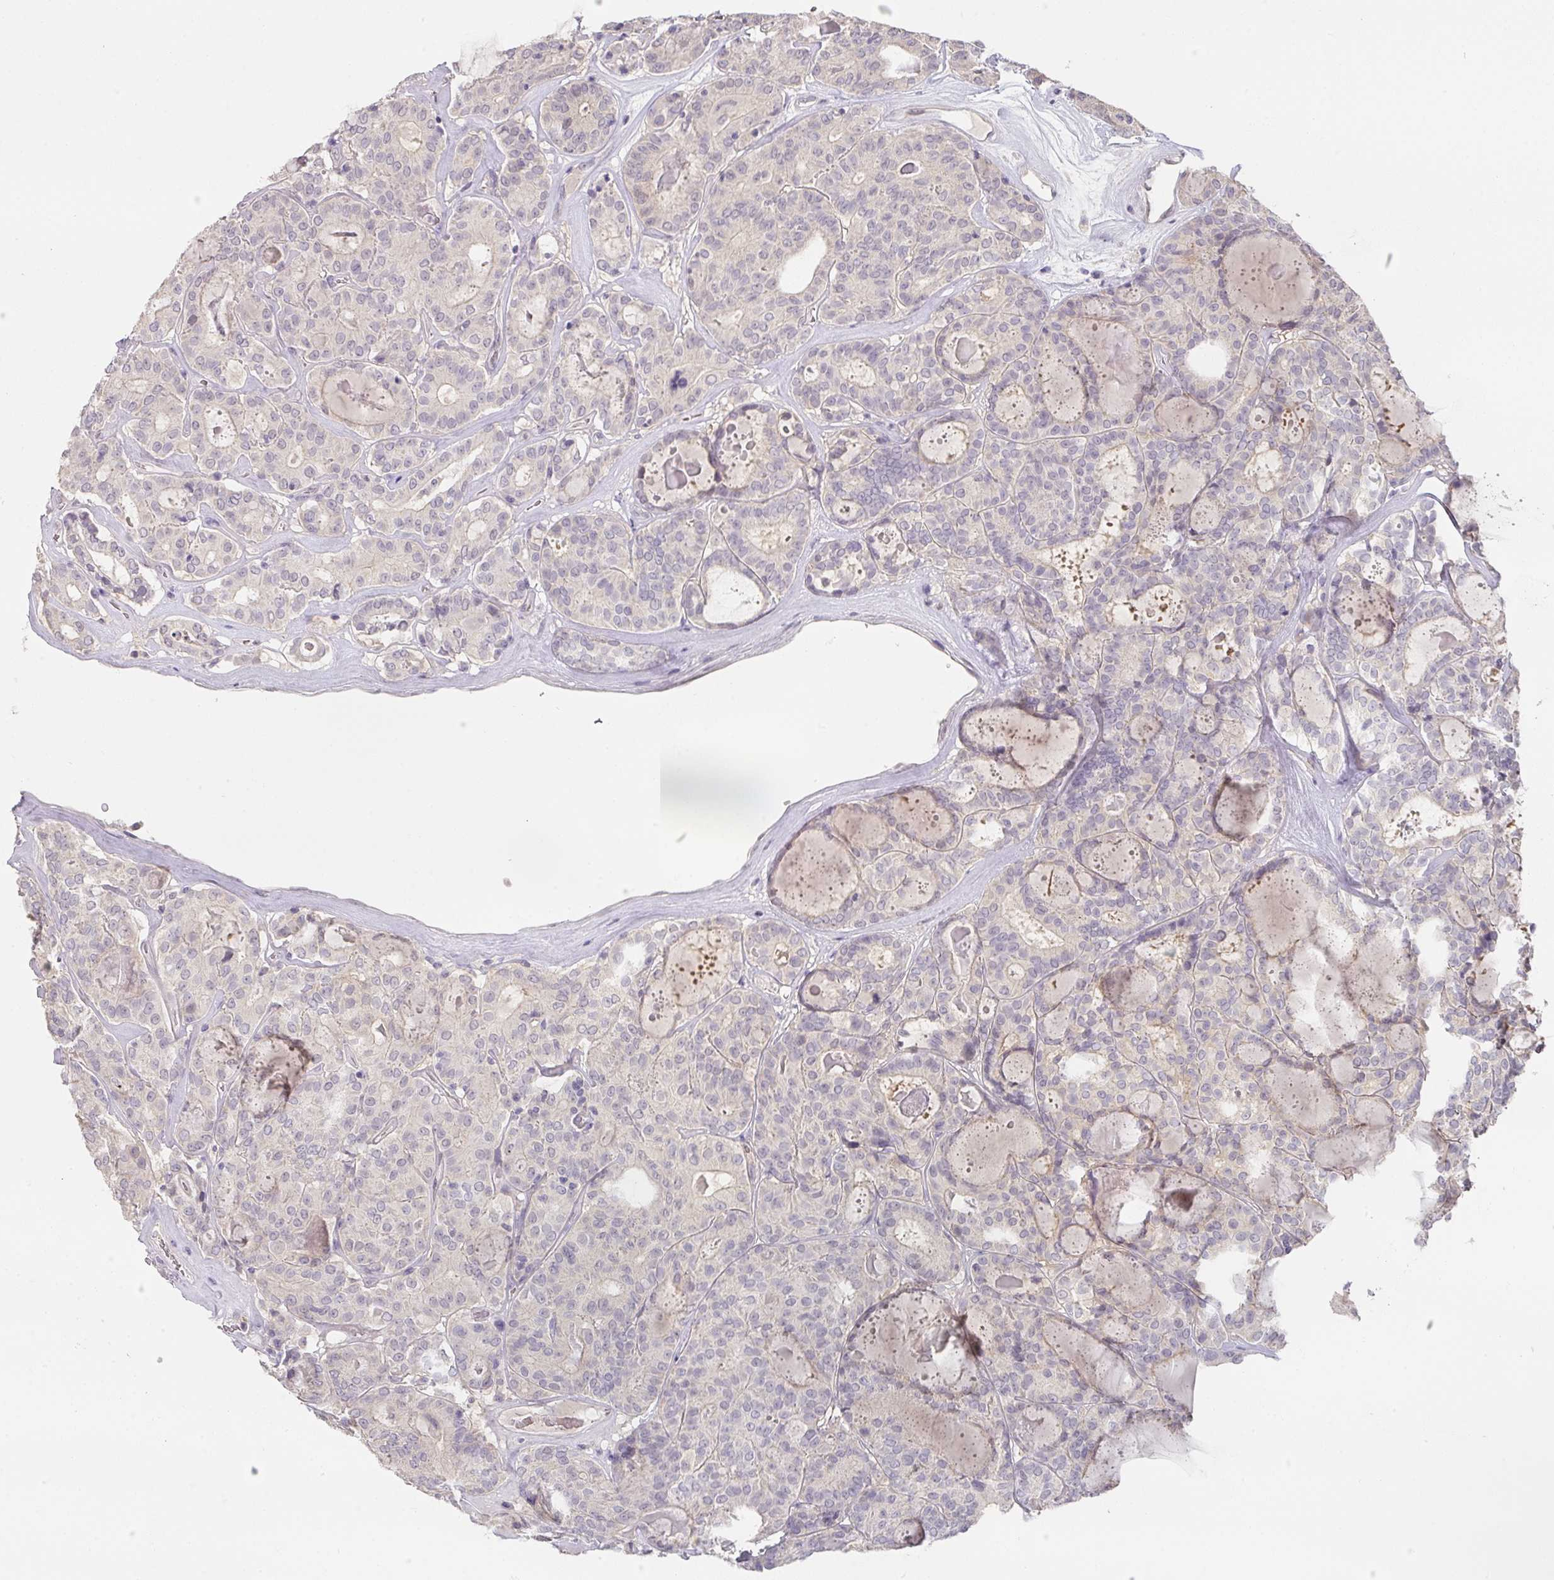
{"staining": {"intensity": "negative", "quantity": "none", "location": "none"}, "tissue": "thyroid cancer", "cell_type": "Tumor cells", "image_type": "cancer", "snomed": [{"axis": "morphology", "description": "Papillary adenocarcinoma, NOS"}, {"axis": "topography", "description": "Thyroid gland"}], "caption": "A high-resolution image shows IHC staining of thyroid cancer, which displays no significant expression in tumor cells.", "gene": "FOXN4", "patient": {"sex": "female", "age": 72}}